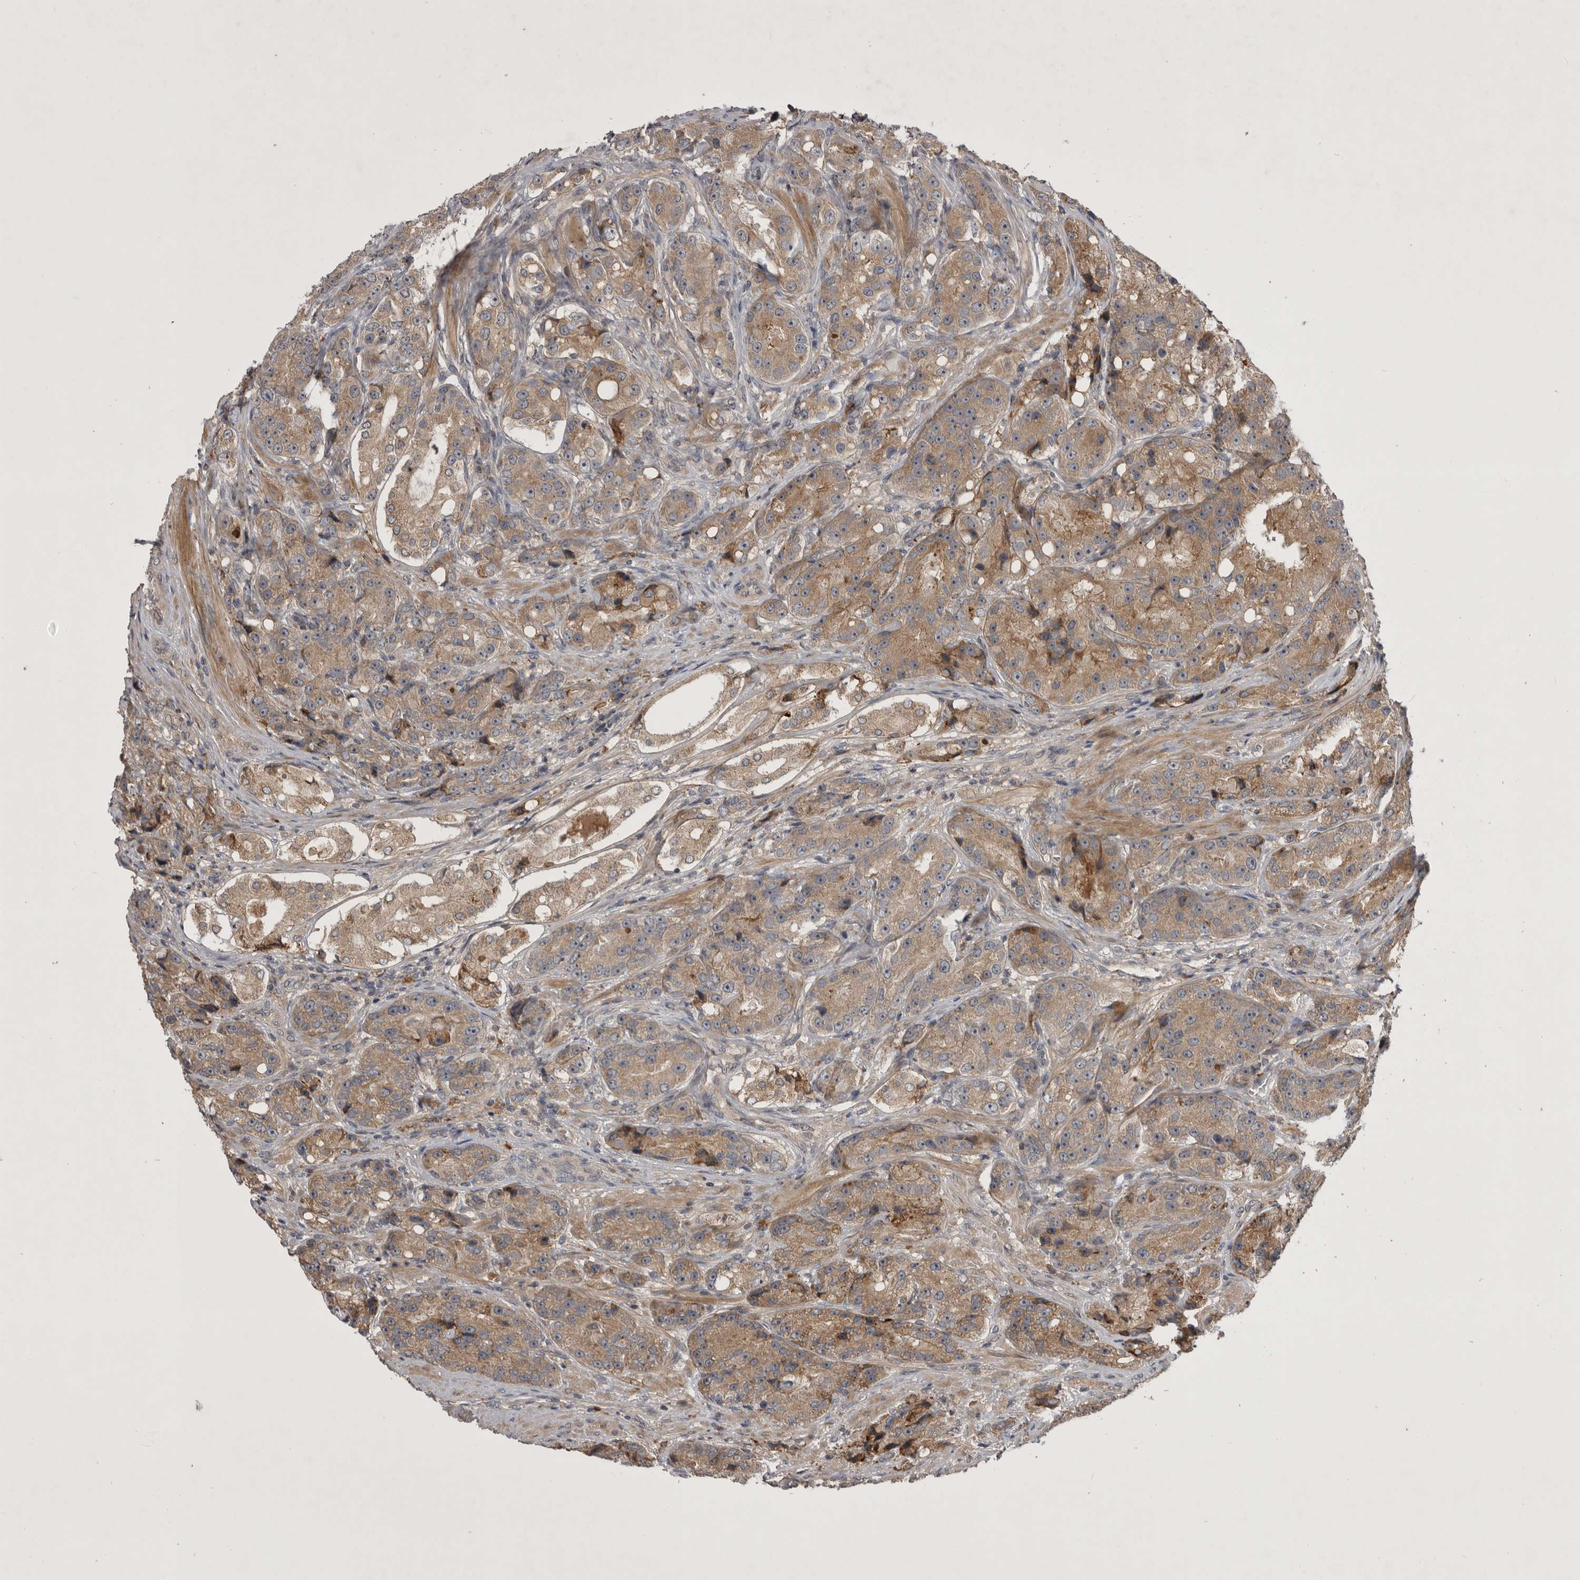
{"staining": {"intensity": "weak", "quantity": ">75%", "location": "cytoplasmic/membranous"}, "tissue": "prostate cancer", "cell_type": "Tumor cells", "image_type": "cancer", "snomed": [{"axis": "morphology", "description": "Adenocarcinoma, High grade"}, {"axis": "topography", "description": "Prostate"}], "caption": "This micrograph exhibits prostate cancer stained with IHC to label a protein in brown. The cytoplasmic/membranous of tumor cells show weak positivity for the protein. Nuclei are counter-stained blue.", "gene": "RAB3GAP2", "patient": {"sex": "male", "age": 60}}